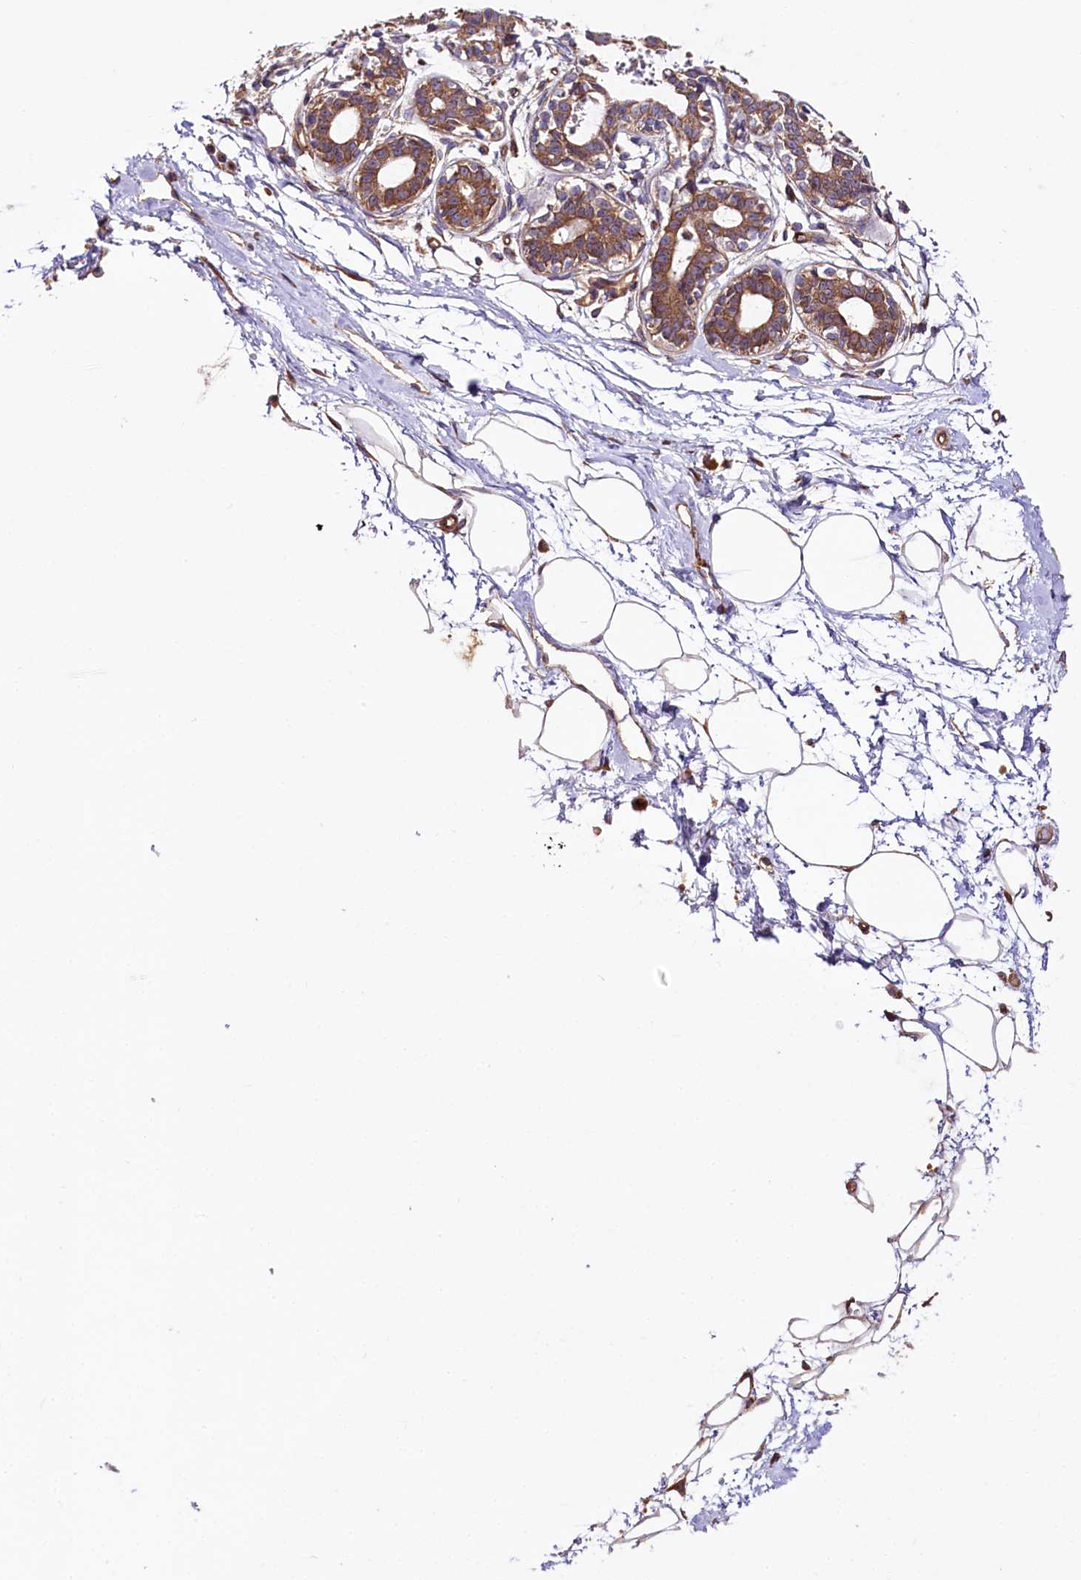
{"staining": {"intensity": "negative", "quantity": "none", "location": "none"}, "tissue": "breast", "cell_type": "Adipocytes", "image_type": "normal", "snomed": [{"axis": "morphology", "description": "Normal tissue, NOS"}, {"axis": "topography", "description": "Breast"}], "caption": "This histopathology image is of unremarkable breast stained with immunohistochemistry (IHC) to label a protein in brown with the nuclei are counter-stained blue. There is no positivity in adipocytes.", "gene": "CEP295", "patient": {"sex": "female", "age": 45}}